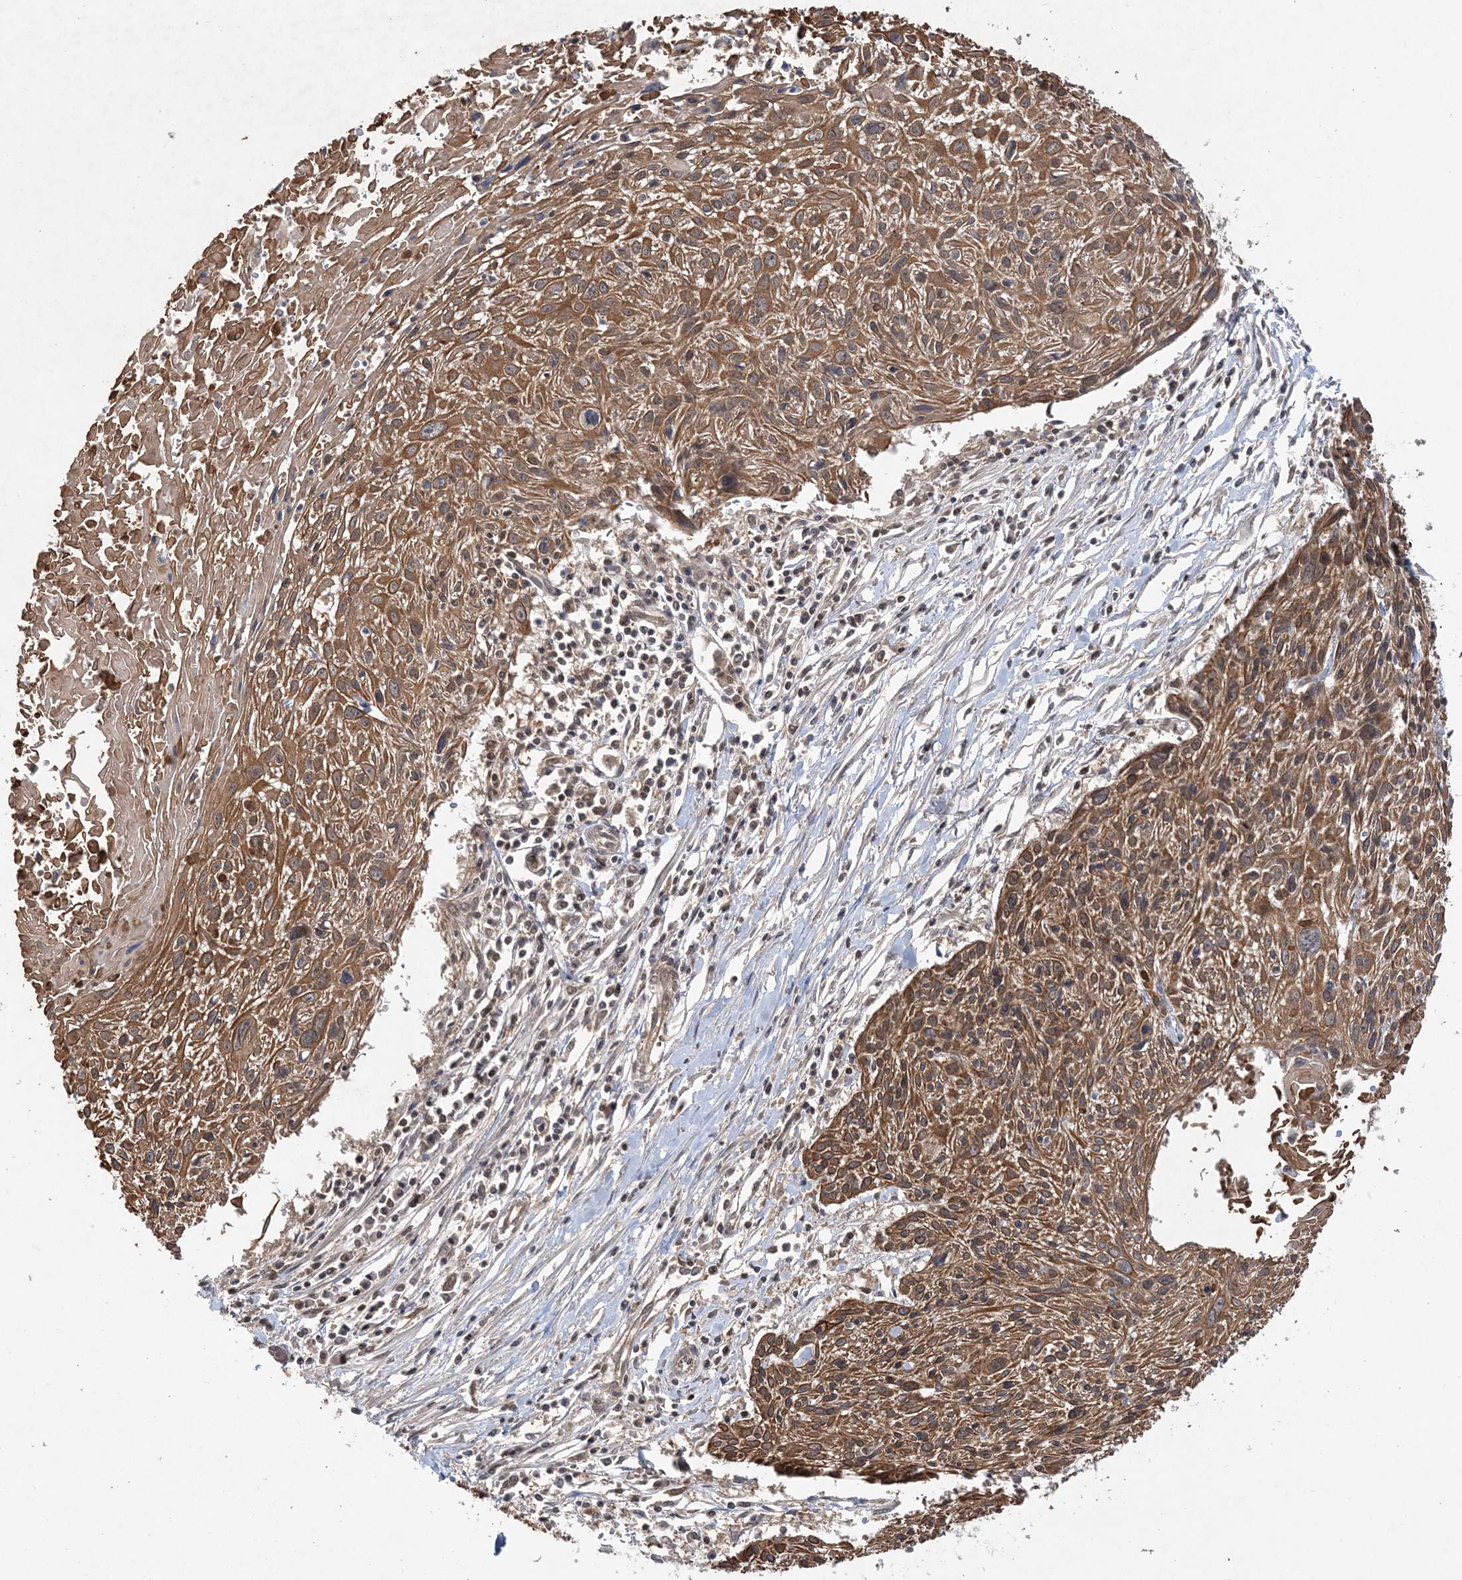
{"staining": {"intensity": "moderate", "quantity": ">75%", "location": "cytoplasmic/membranous"}, "tissue": "cervical cancer", "cell_type": "Tumor cells", "image_type": "cancer", "snomed": [{"axis": "morphology", "description": "Squamous cell carcinoma, NOS"}, {"axis": "topography", "description": "Cervix"}], "caption": "Immunohistochemical staining of cervical cancer (squamous cell carcinoma) shows medium levels of moderate cytoplasmic/membranous expression in about >75% of tumor cells.", "gene": "ACYP1", "patient": {"sex": "female", "age": 51}}